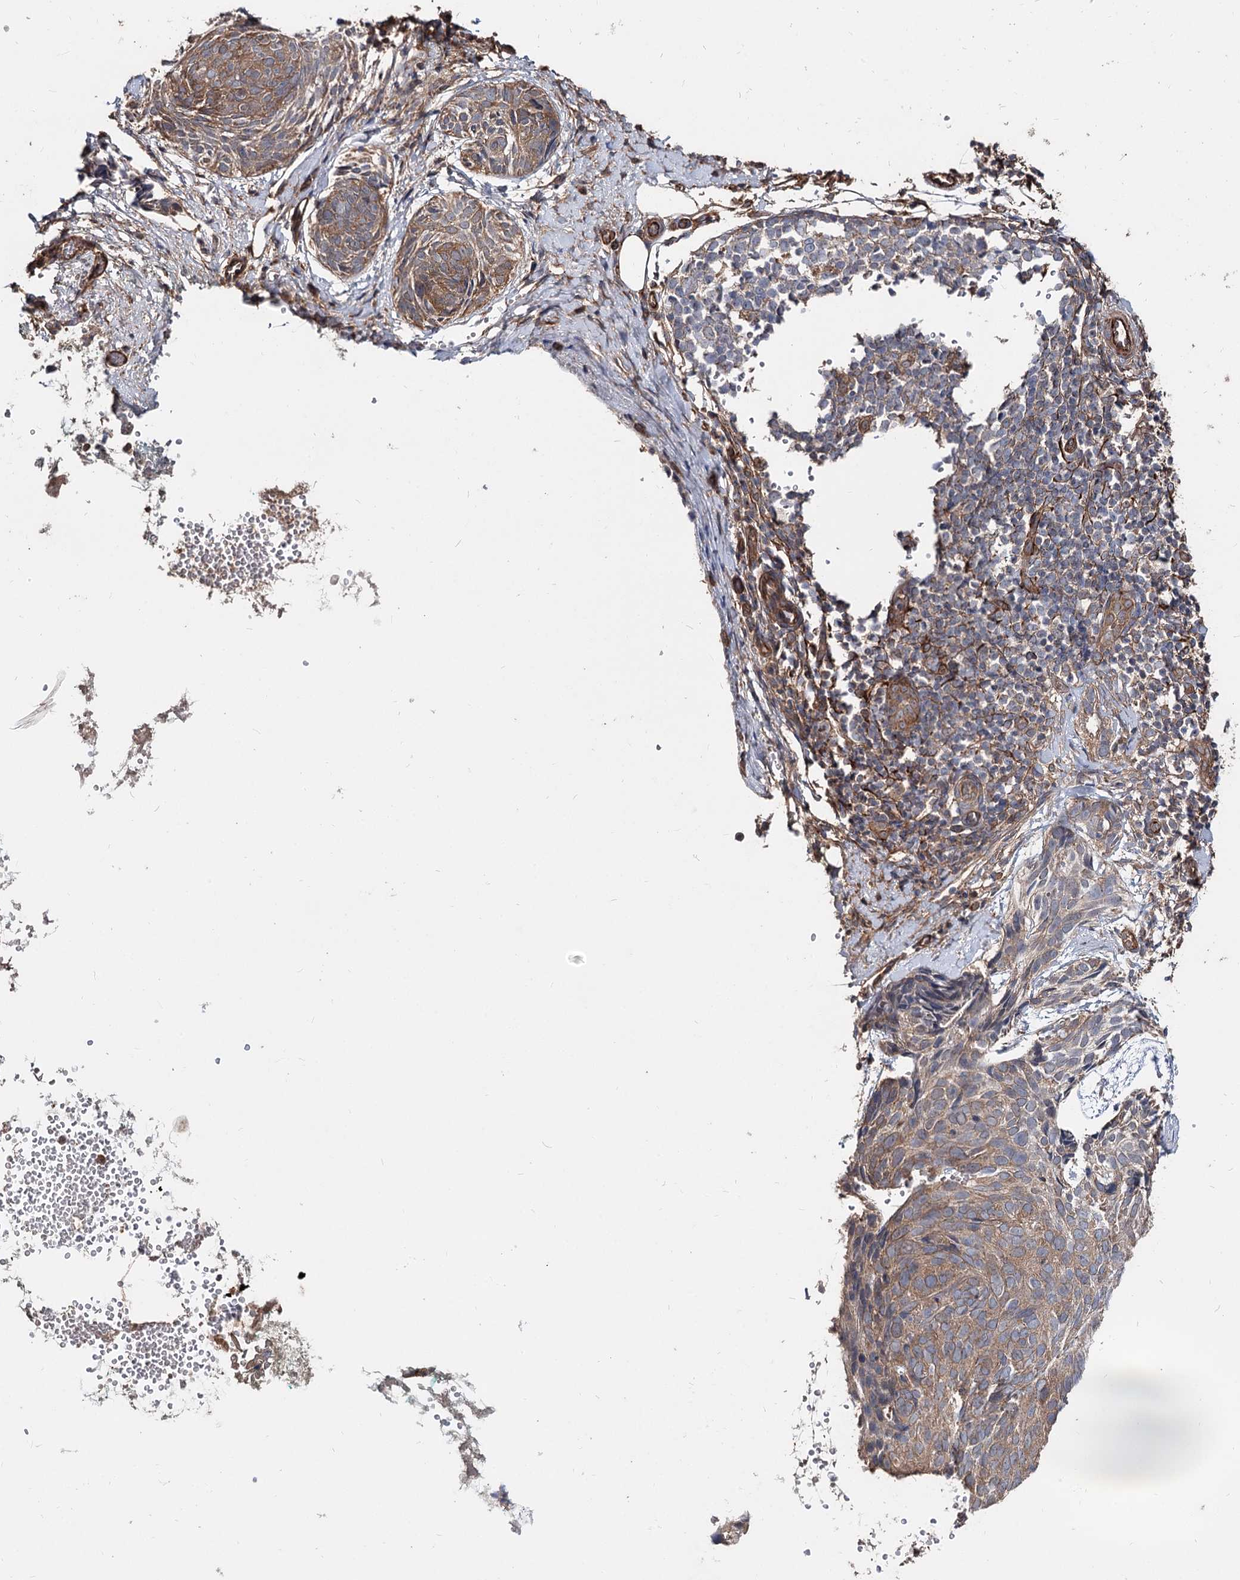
{"staining": {"intensity": "moderate", "quantity": "25%-75%", "location": "cytoplasmic/membranous"}, "tissue": "skin cancer", "cell_type": "Tumor cells", "image_type": "cancer", "snomed": [{"axis": "morphology", "description": "Normal tissue, NOS"}, {"axis": "morphology", "description": "Basal cell carcinoma"}, {"axis": "topography", "description": "Skin"}], "caption": "Immunohistochemical staining of human skin basal cell carcinoma reveals moderate cytoplasmic/membranous protein positivity in approximately 25%-75% of tumor cells.", "gene": "SPART", "patient": {"sex": "male", "age": 66}}